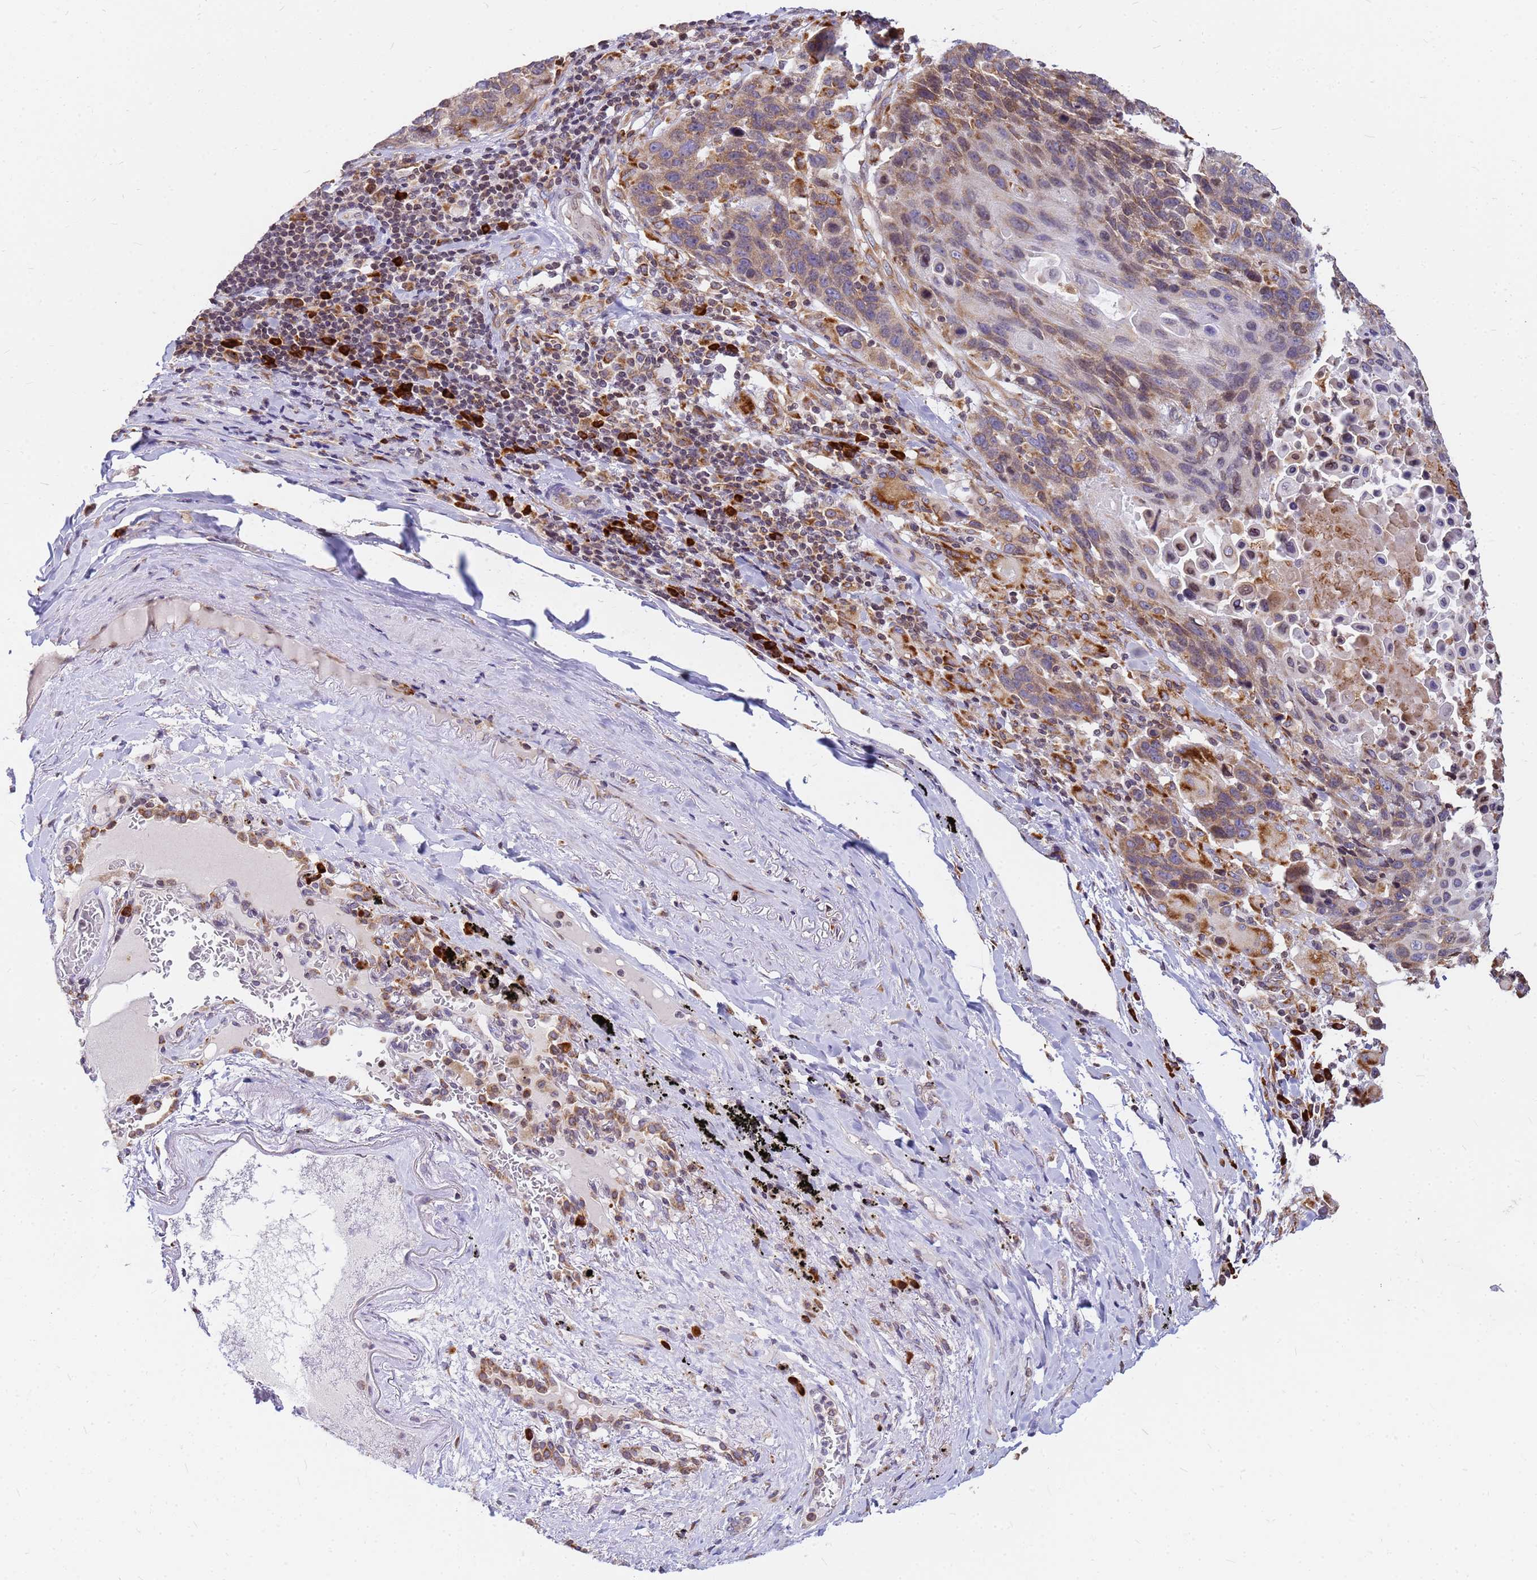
{"staining": {"intensity": "weak", "quantity": ">75%", "location": "cytoplasmic/membranous"}, "tissue": "lung cancer", "cell_type": "Tumor cells", "image_type": "cancer", "snomed": [{"axis": "morphology", "description": "Squamous cell carcinoma, NOS"}, {"axis": "topography", "description": "Lung"}], "caption": "Lung cancer (squamous cell carcinoma) stained with DAB (3,3'-diaminobenzidine) immunohistochemistry (IHC) demonstrates low levels of weak cytoplasmic/membranous staining in about >75% of tumor cells.", "gene": "SSR4", "patient": {"sex": "male", "age": 66}}